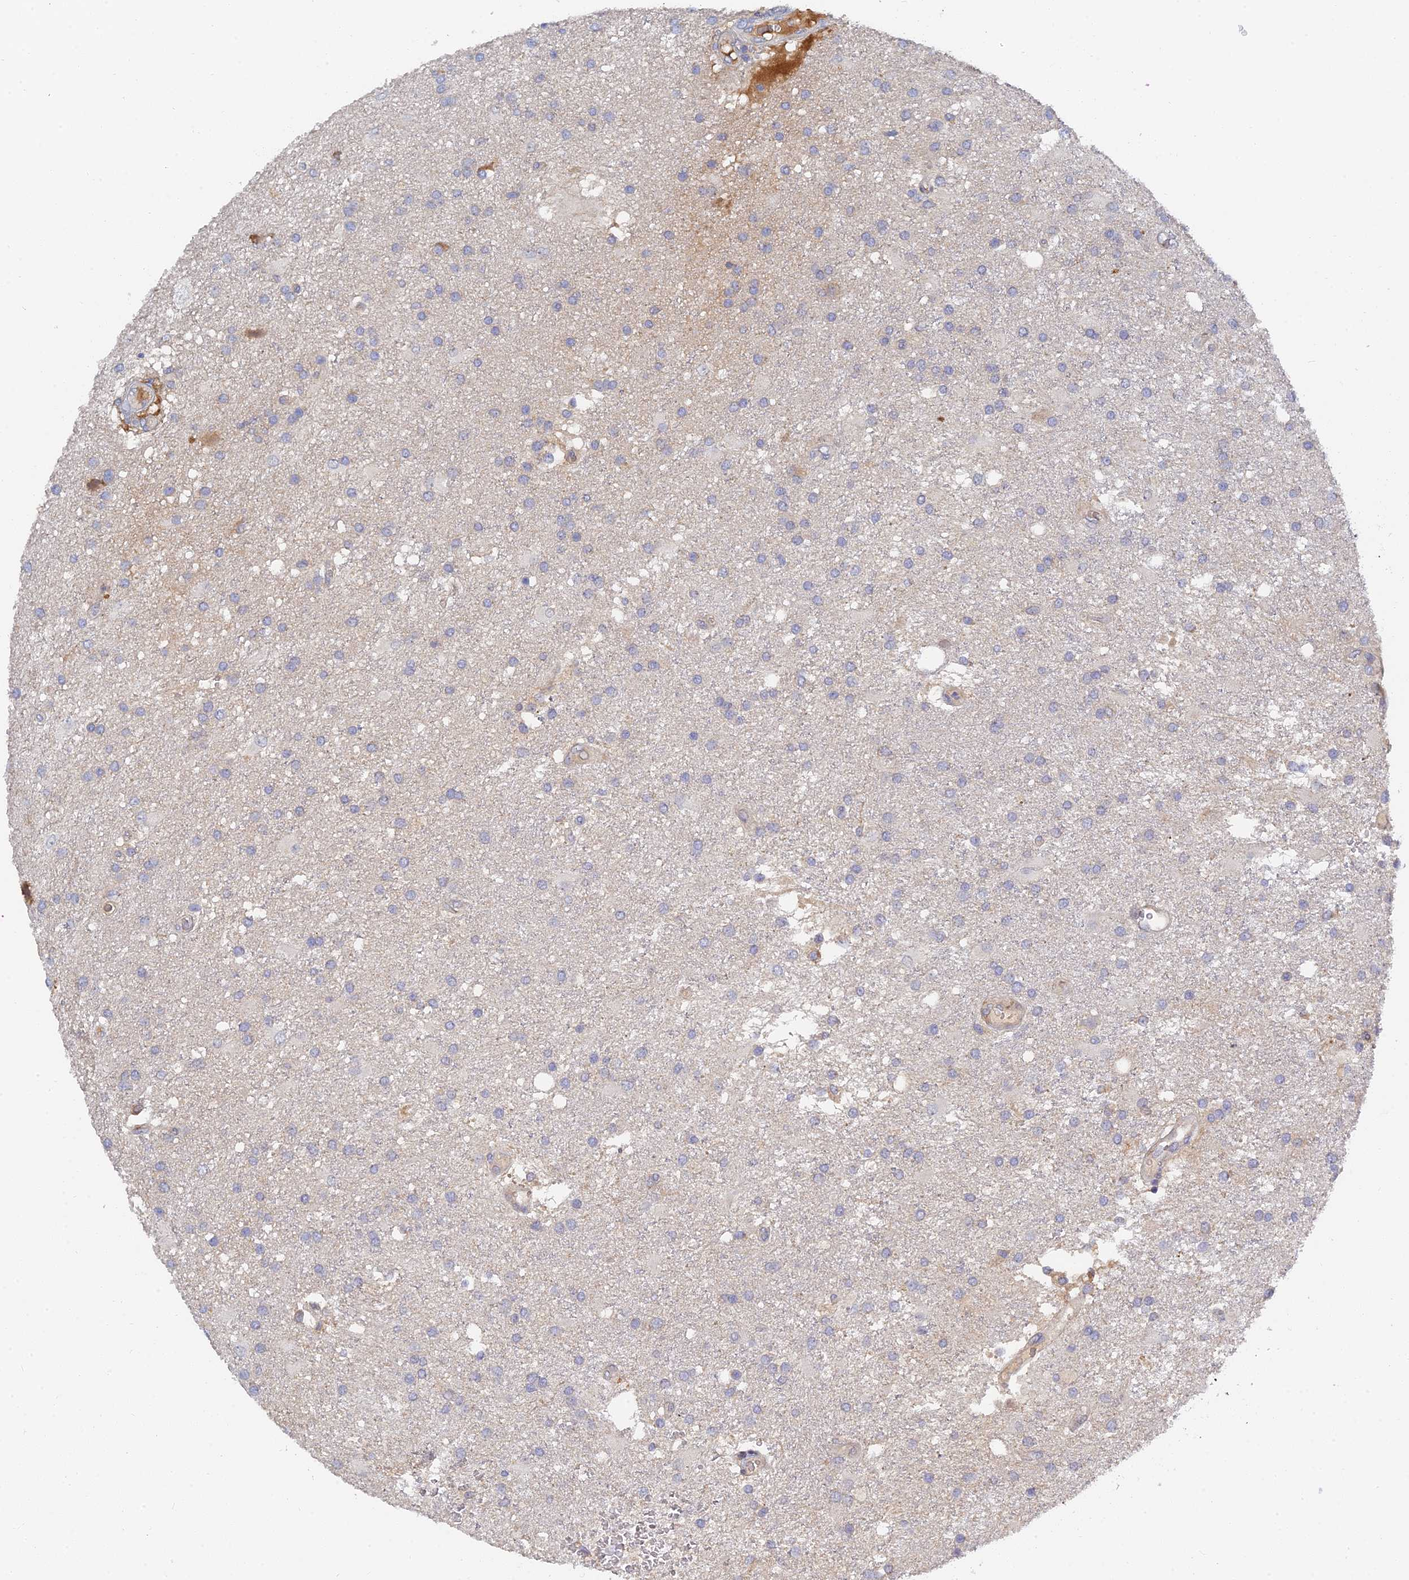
{"staining": {"intensity": "weak", "quantity": "<25%", "location": "cytoplasmic/membranous"}, "tissue": "glioma", "cell_type": "Tumor cells", "image_type": "cancer", "snomed": [{"axis": "morphology", "description": "Glioma, malignant, Low grade"}, {"axis": "topography", "description": "Brain"}], "caption": "An image of glioma stained for a protein exhibits no brown staining in tumor cells. (Brightfield microscopy of DAB immunohistochemistry at high magnification).", "gene": "SPATA5L1", "patient": {"sex": "male", "age": 66}}